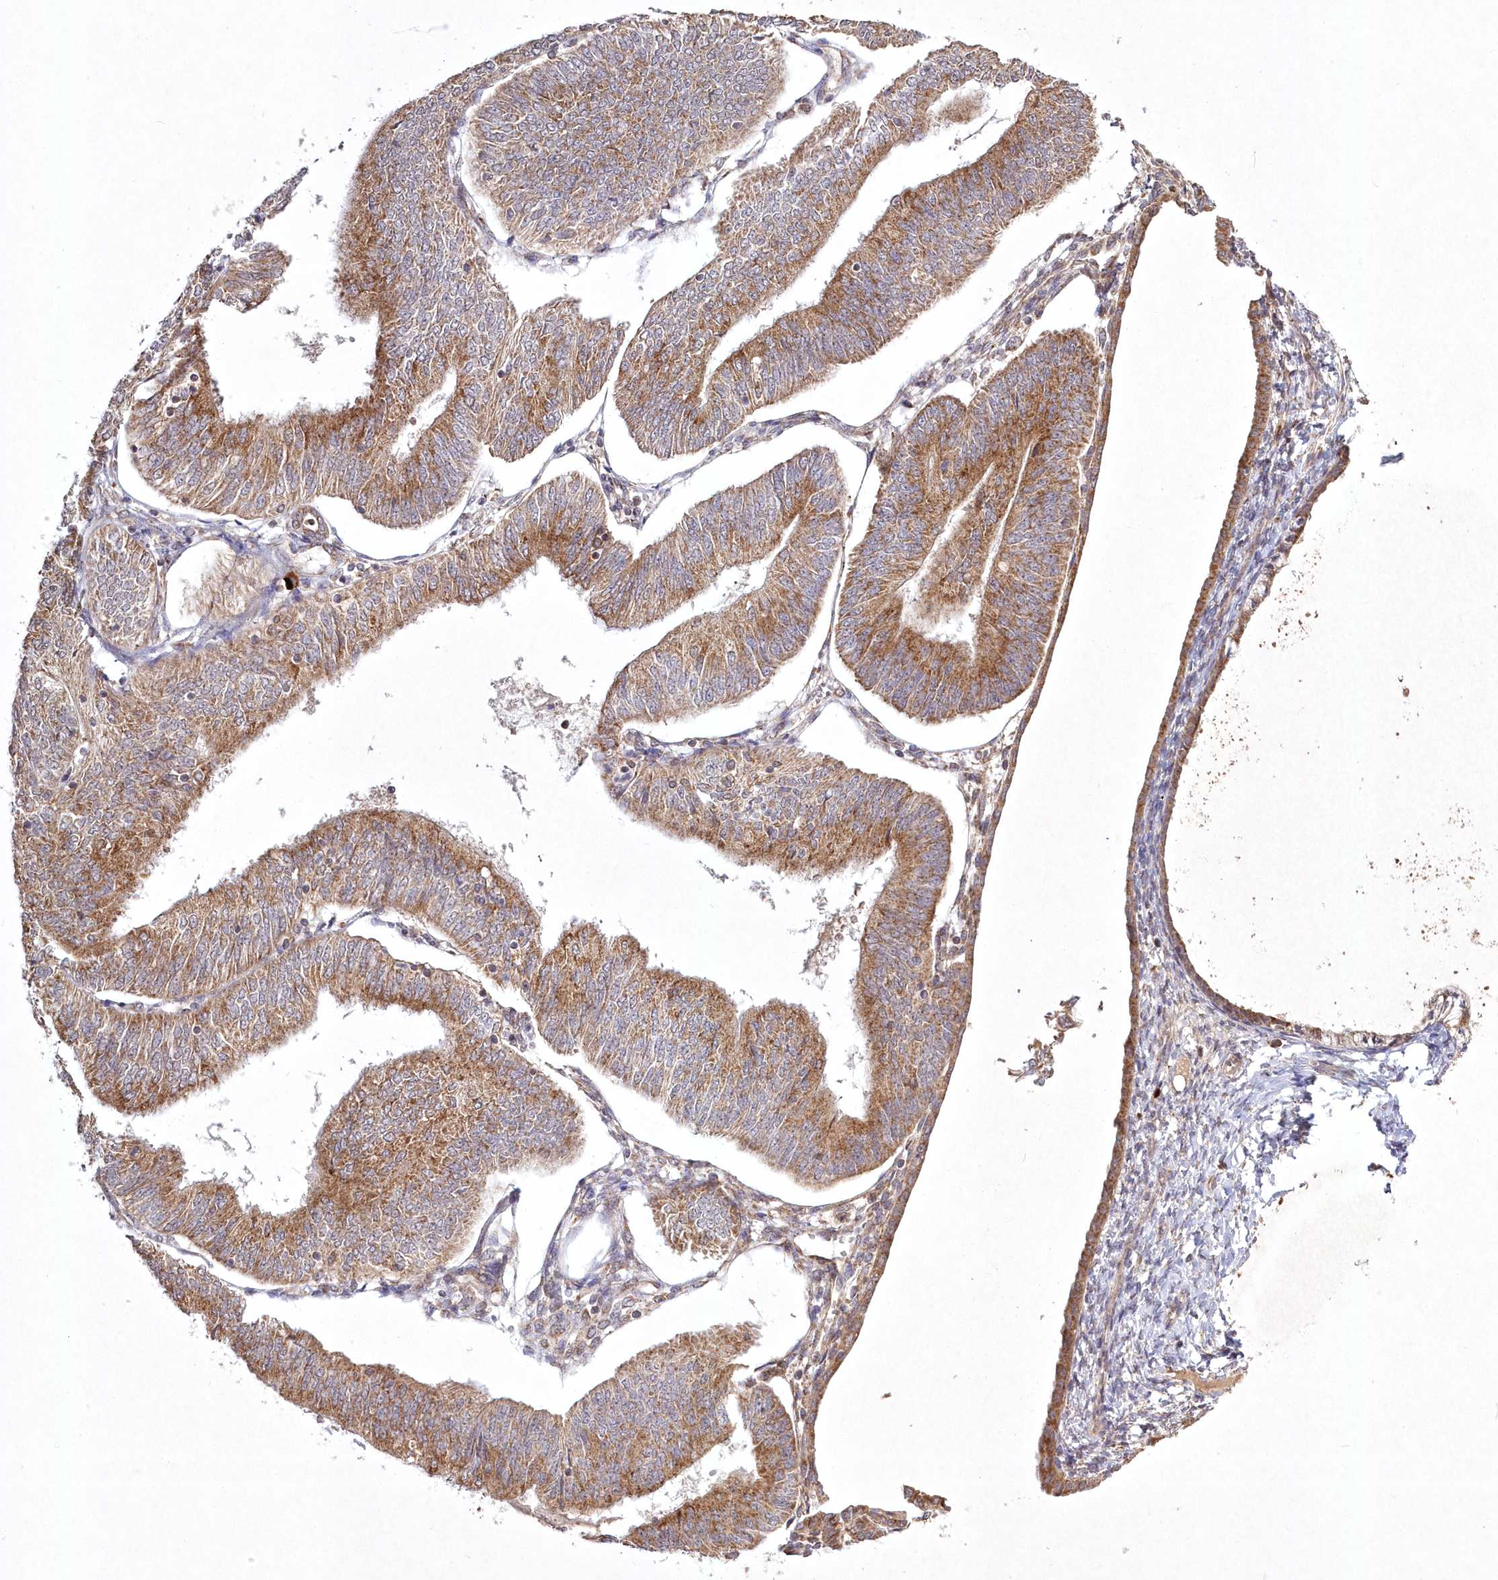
{"staining": {"intensity": "moderate", "quantity": ">75%", "location": "cytoplasmic/membranous"}, "tissue": "endometrial cancer", "cell_type": "Tumor cells", "image_type": "cancer", "snomed": [{"axis": "morphology", "description": "Adenocarcinoma, NOS"}, {"axis": "topography", "description": "Endometrium"}], "caption": "There is medium levels of moderate cytoplasmic/membranous positivity in tumor cells of adenocarcinoma (endometrial), as demonstrated by immunohistochemical staining (brown color).", "gene": "PEX13", "patient": {"sex": "female", "age": 58}}